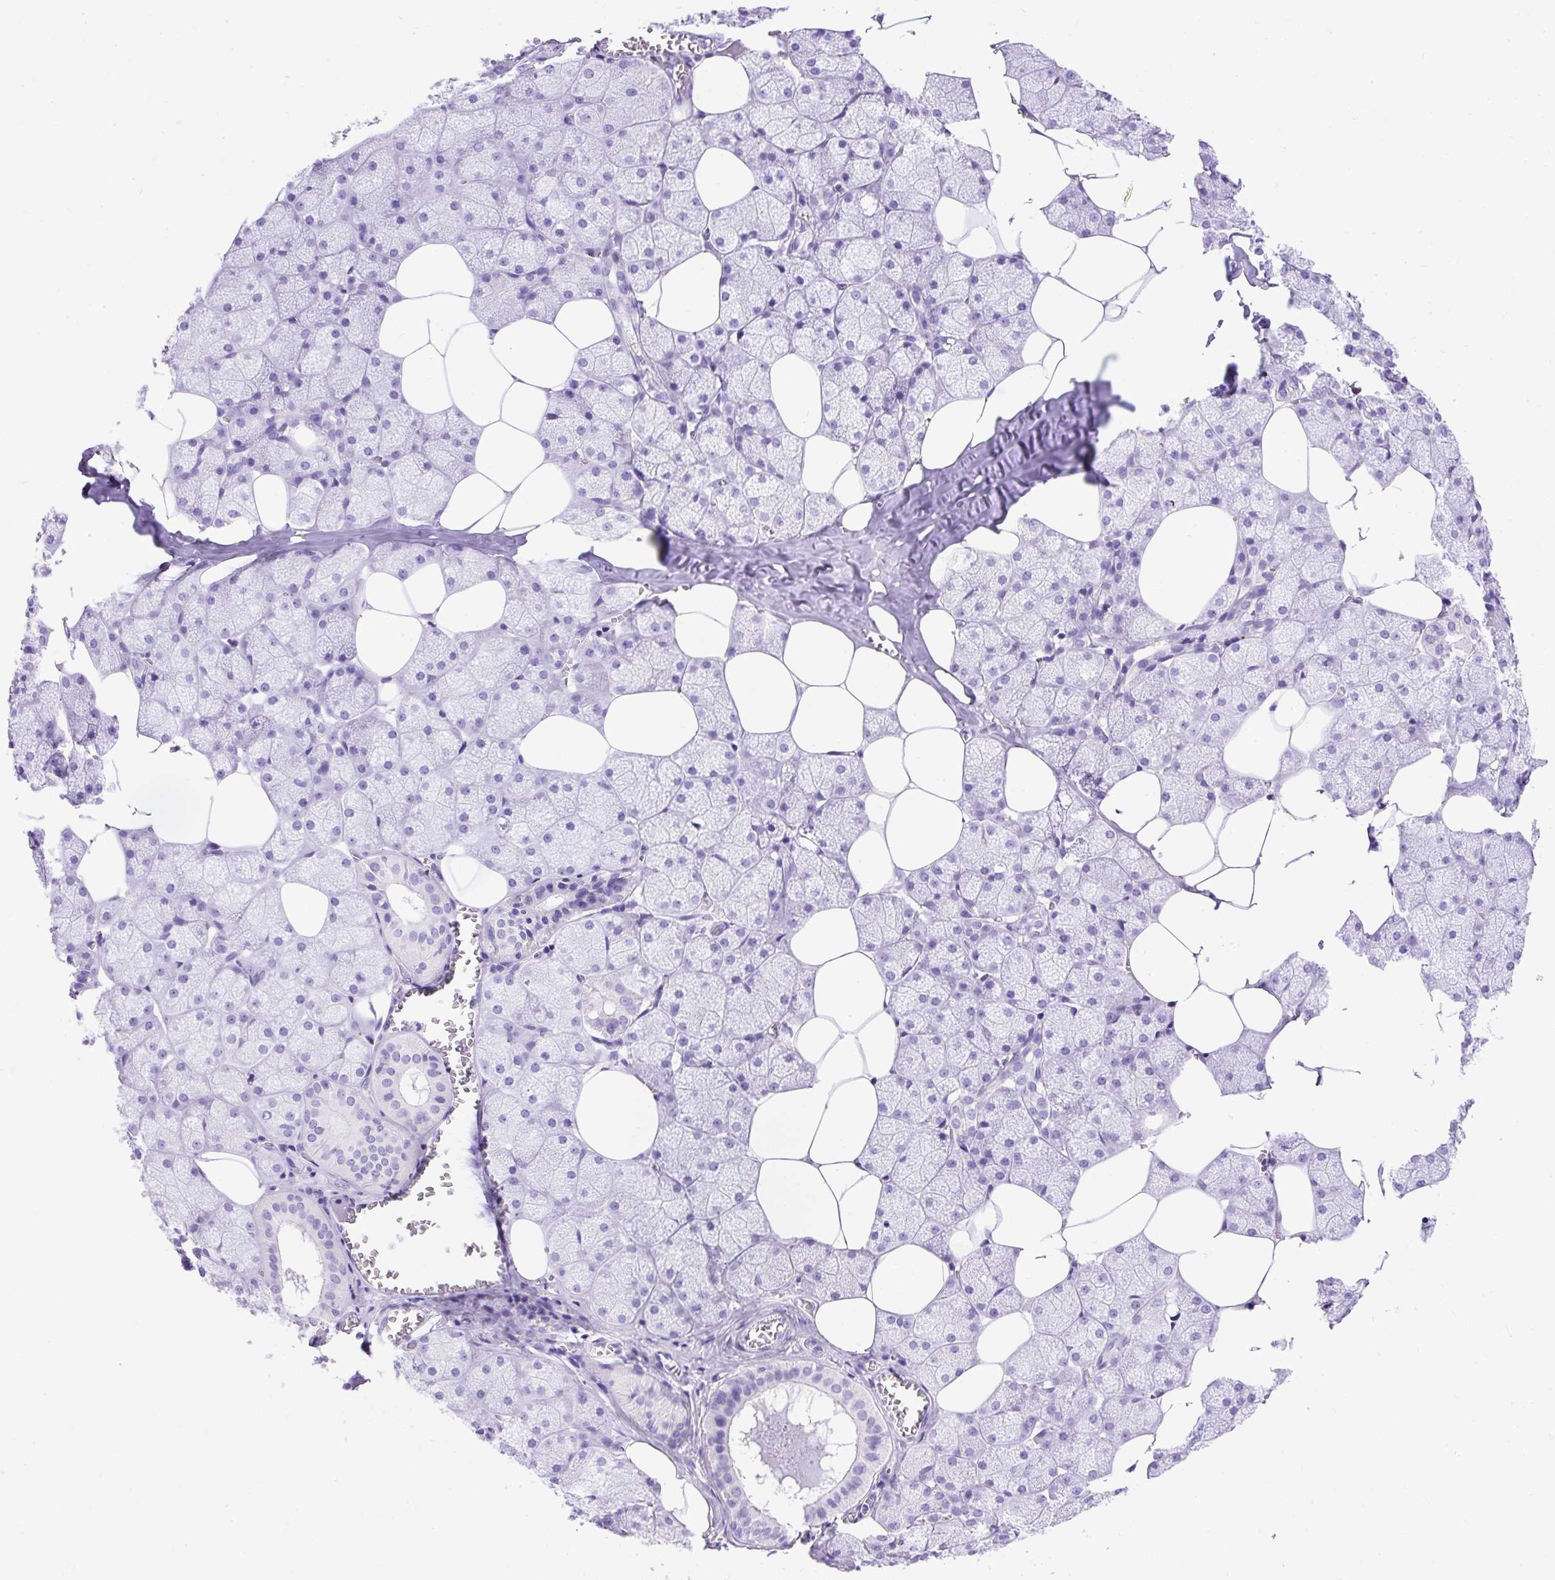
{"staining": {"intensity": "weak", "quantity": "<25%", "location": "cytoplasmic/membranous"}, "tissue": "salivary gland", "cell_type": "Glandular cells", "image_type": "normal", "snomed": [{"axis": "morphology", "description": "Normal tissue, NOS"}, {"axis": "topography", "description": "Salivary gland"}, {"axis": "topography", "description": "Peripheral nerve tissue"}], "caption": "High magnification brightfield microscopy of benign salivary gland stained with DAB (brown) and counterstained with hematoxylin (blue): glandular cells show no significant expression.", "gene": "HEXB", "patient": {"sex": "male", "age": 38}}